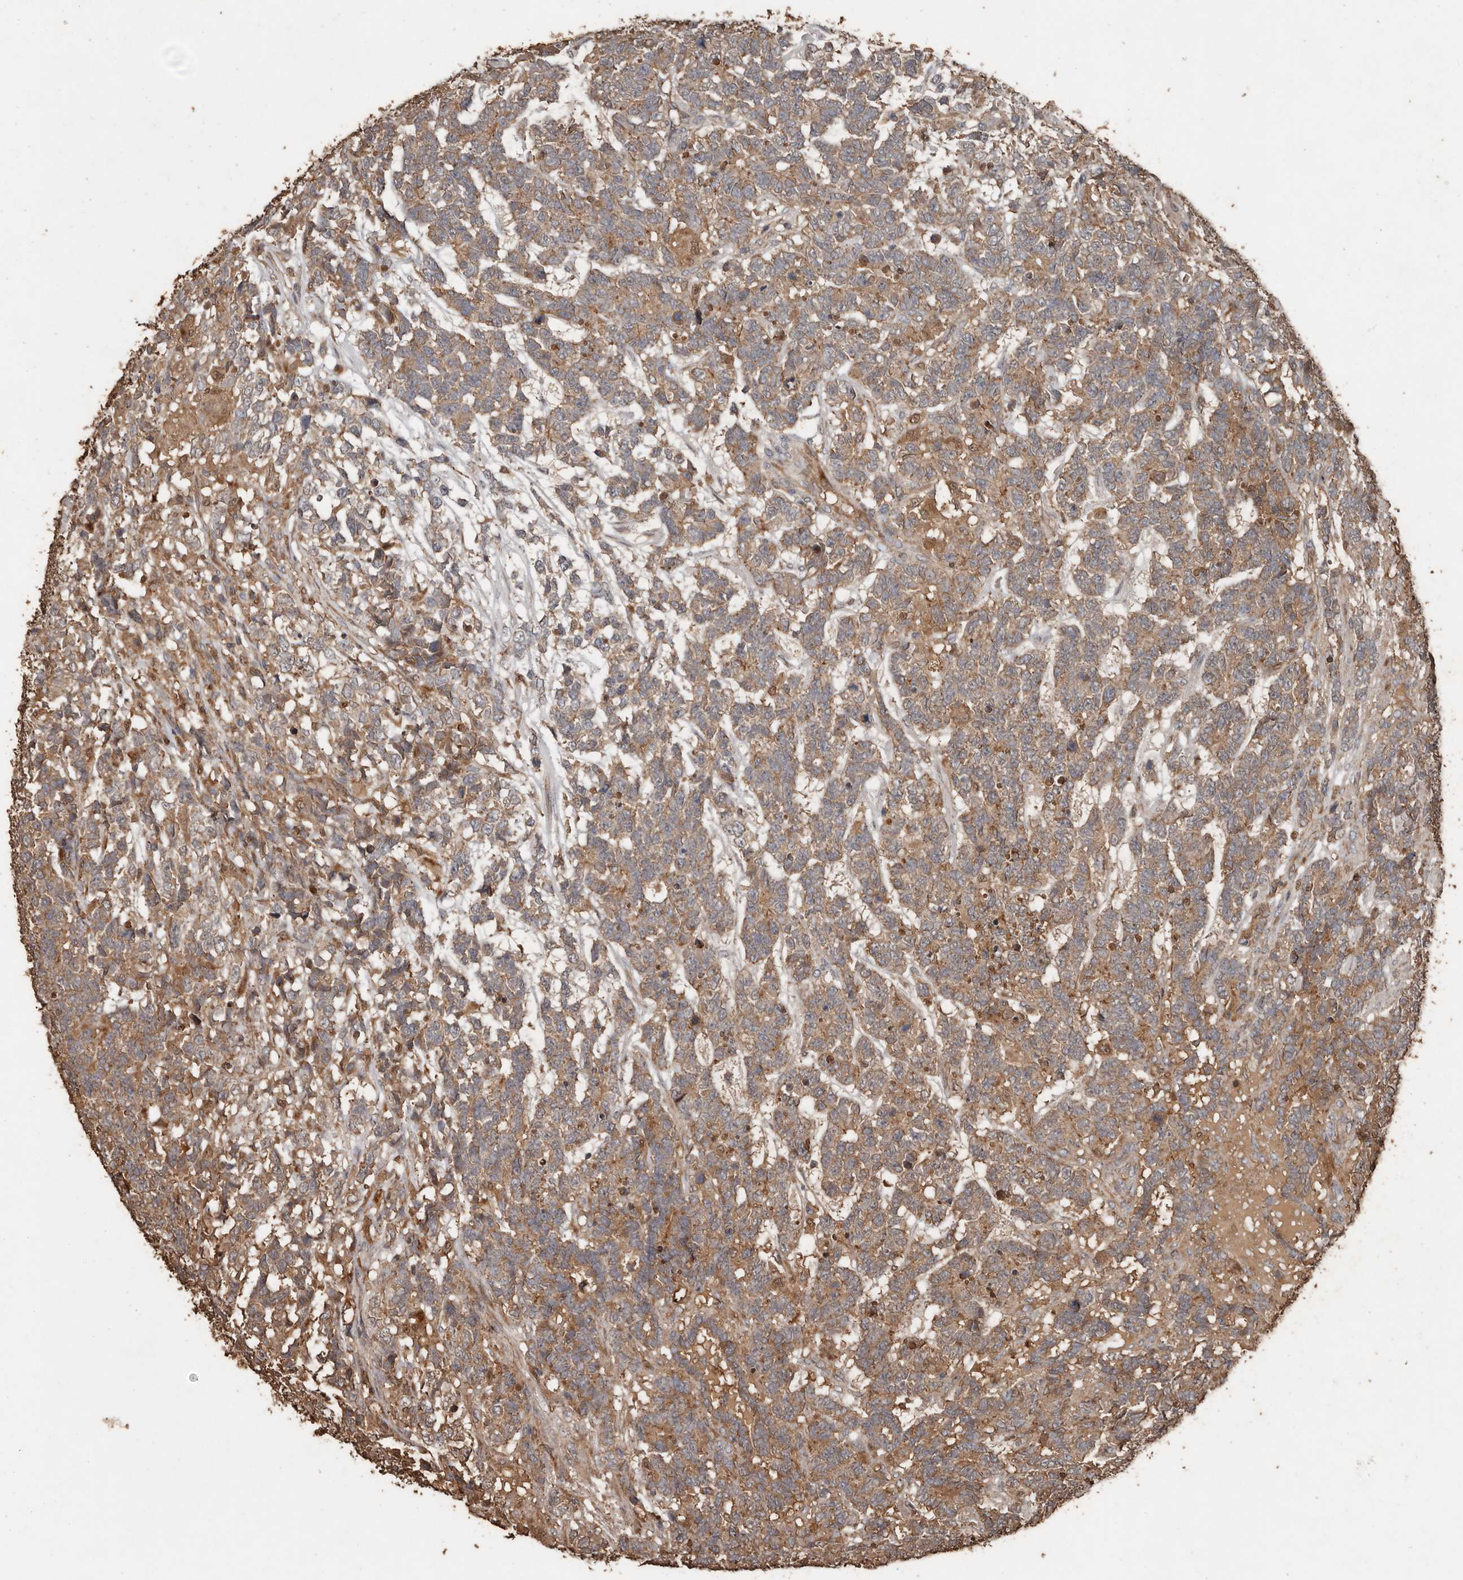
{"staining": {"intensity": "moderate", "quantity": ">75%", "location": "cytoplasmic/membranous"}, "tissue": "testis cancer", "cell_type": "Tumor cells", "image_type": "cancer", "snomed": [{"axis": "morphology", "description": "Carcinoma, Embryonal, NOS"}, {"axis": "topography", "description": "Testis"}], "caption": "Immunohistochemistry (IHC) histopathology image of neoplastic tissue: testis cancer stained using IHC shows medium levels of moderate protein expression localized specifically in the cytoplasmic/membranous of tumor cells, appearing as a cytoplasmic/membranous brown color.", "gene": "RANBP17", "patient": {"sex": "male", "age": 26}}